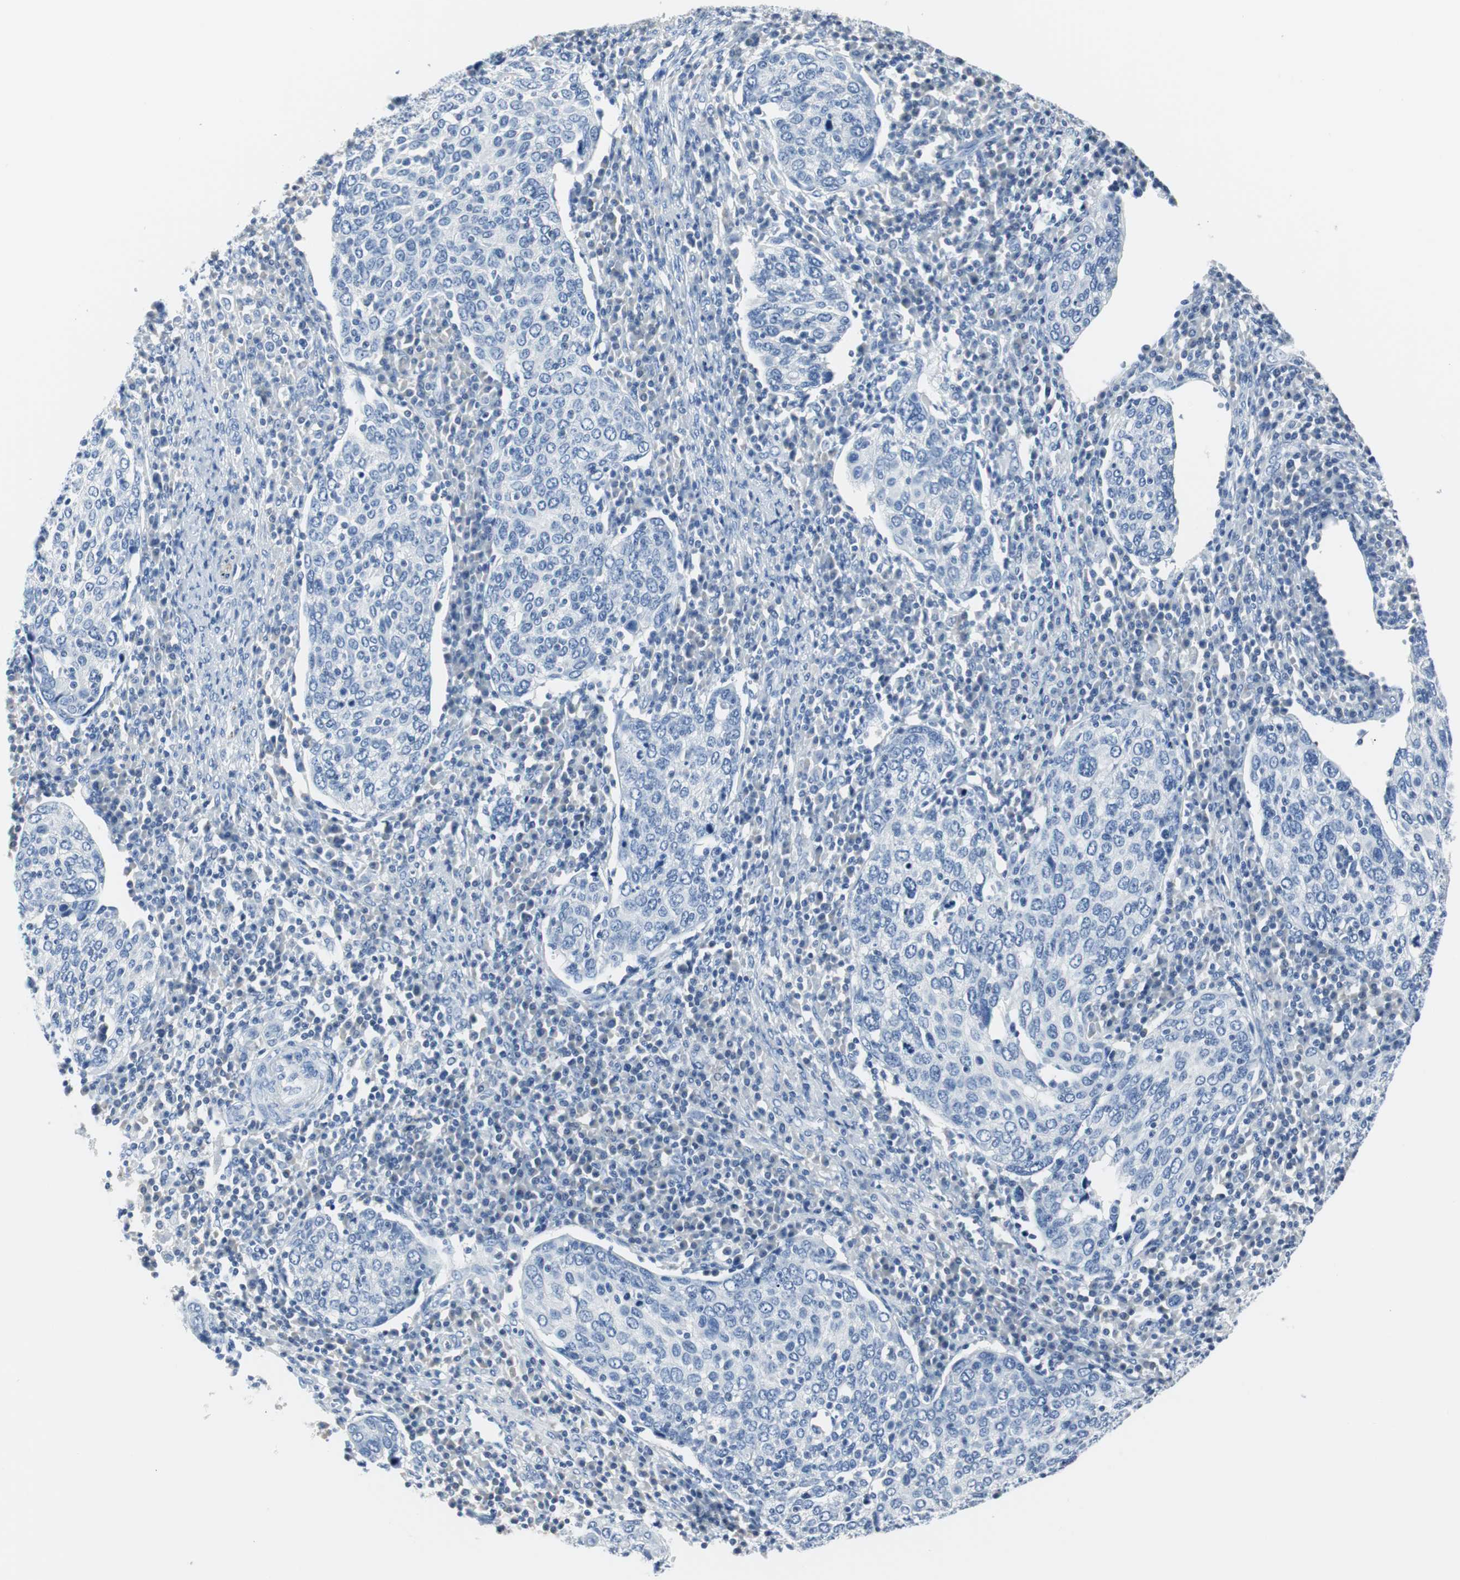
{"staining": {"intensity": "negative", "quantity": "none", "location": "none"}, "tissue": "cervical cancer", "cell_type": "Tumor cells", "image_type": "cancer", "snomed": [{"axis": "morphology", "description": "Squamous cell carcinoma, NOS"}, {"axis": "topography", "description": "Cervix"}], "caption": "There is no significant expression in tumor cells of squamous cell carcinoma (cervical). Nuclei are stained in blue.", "gene": "GAP43", "patient": {"sex": "female", "age": 40}}